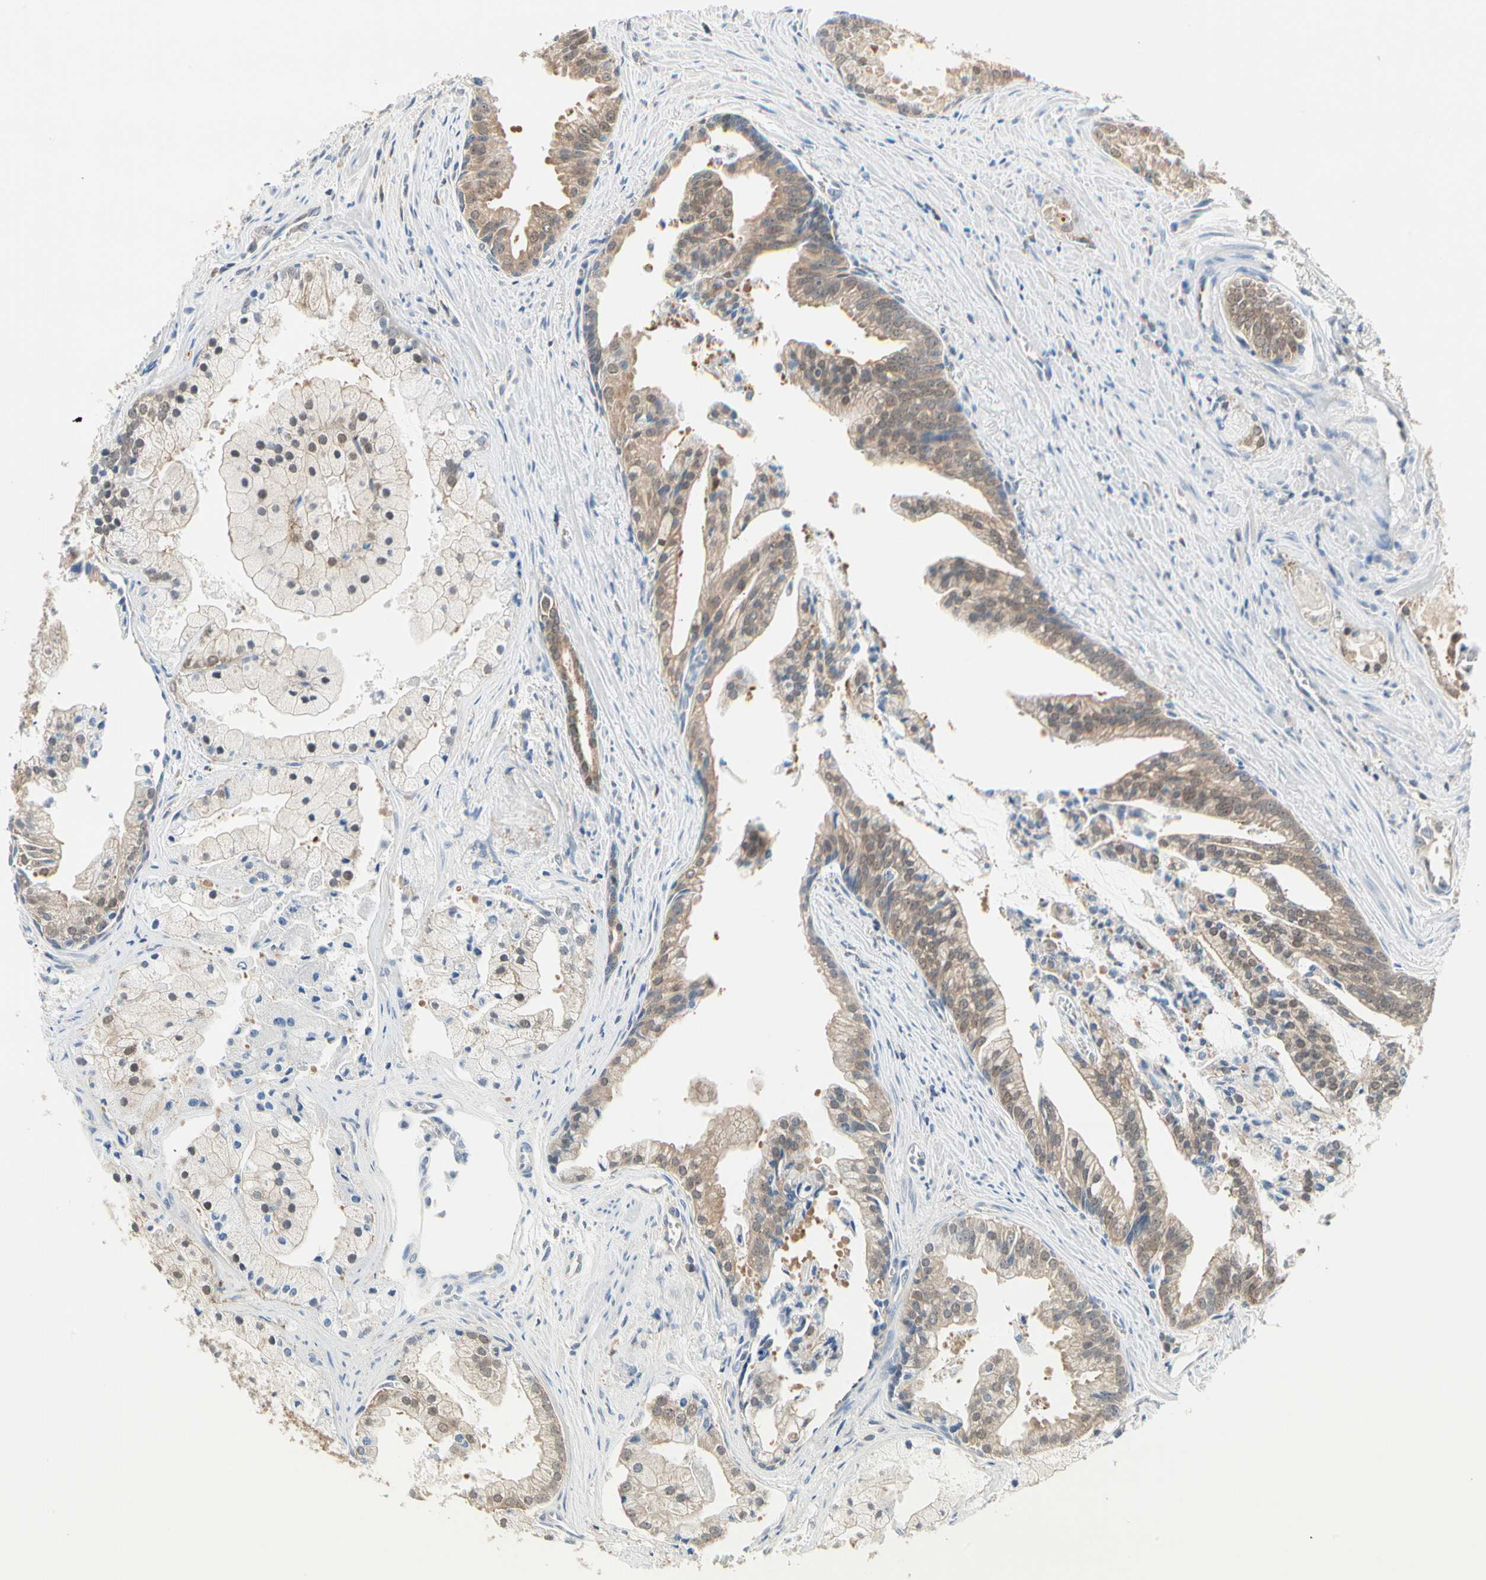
{"staining": {"intensity": "moderate", "quantity": ">75%", "location": "cytoplasmic/membranous"}, "tissue": "prostate cancer", "cell_type": "Tumor cells", "image_type": "cancer", "snomed": [{"axis": "morphology", "description": "Adenocarcinoma, High grade"}, {"axis": "topography", "description": "Prostate"}], "caption": "A brown stain labels moderate cytoplasmic/membranous staining of a protein in human prostate cancer (high-grade adenocarcinoma) tumor cells.", "gene": "MPI", "patient": {"sex": "male", "age": 67}}